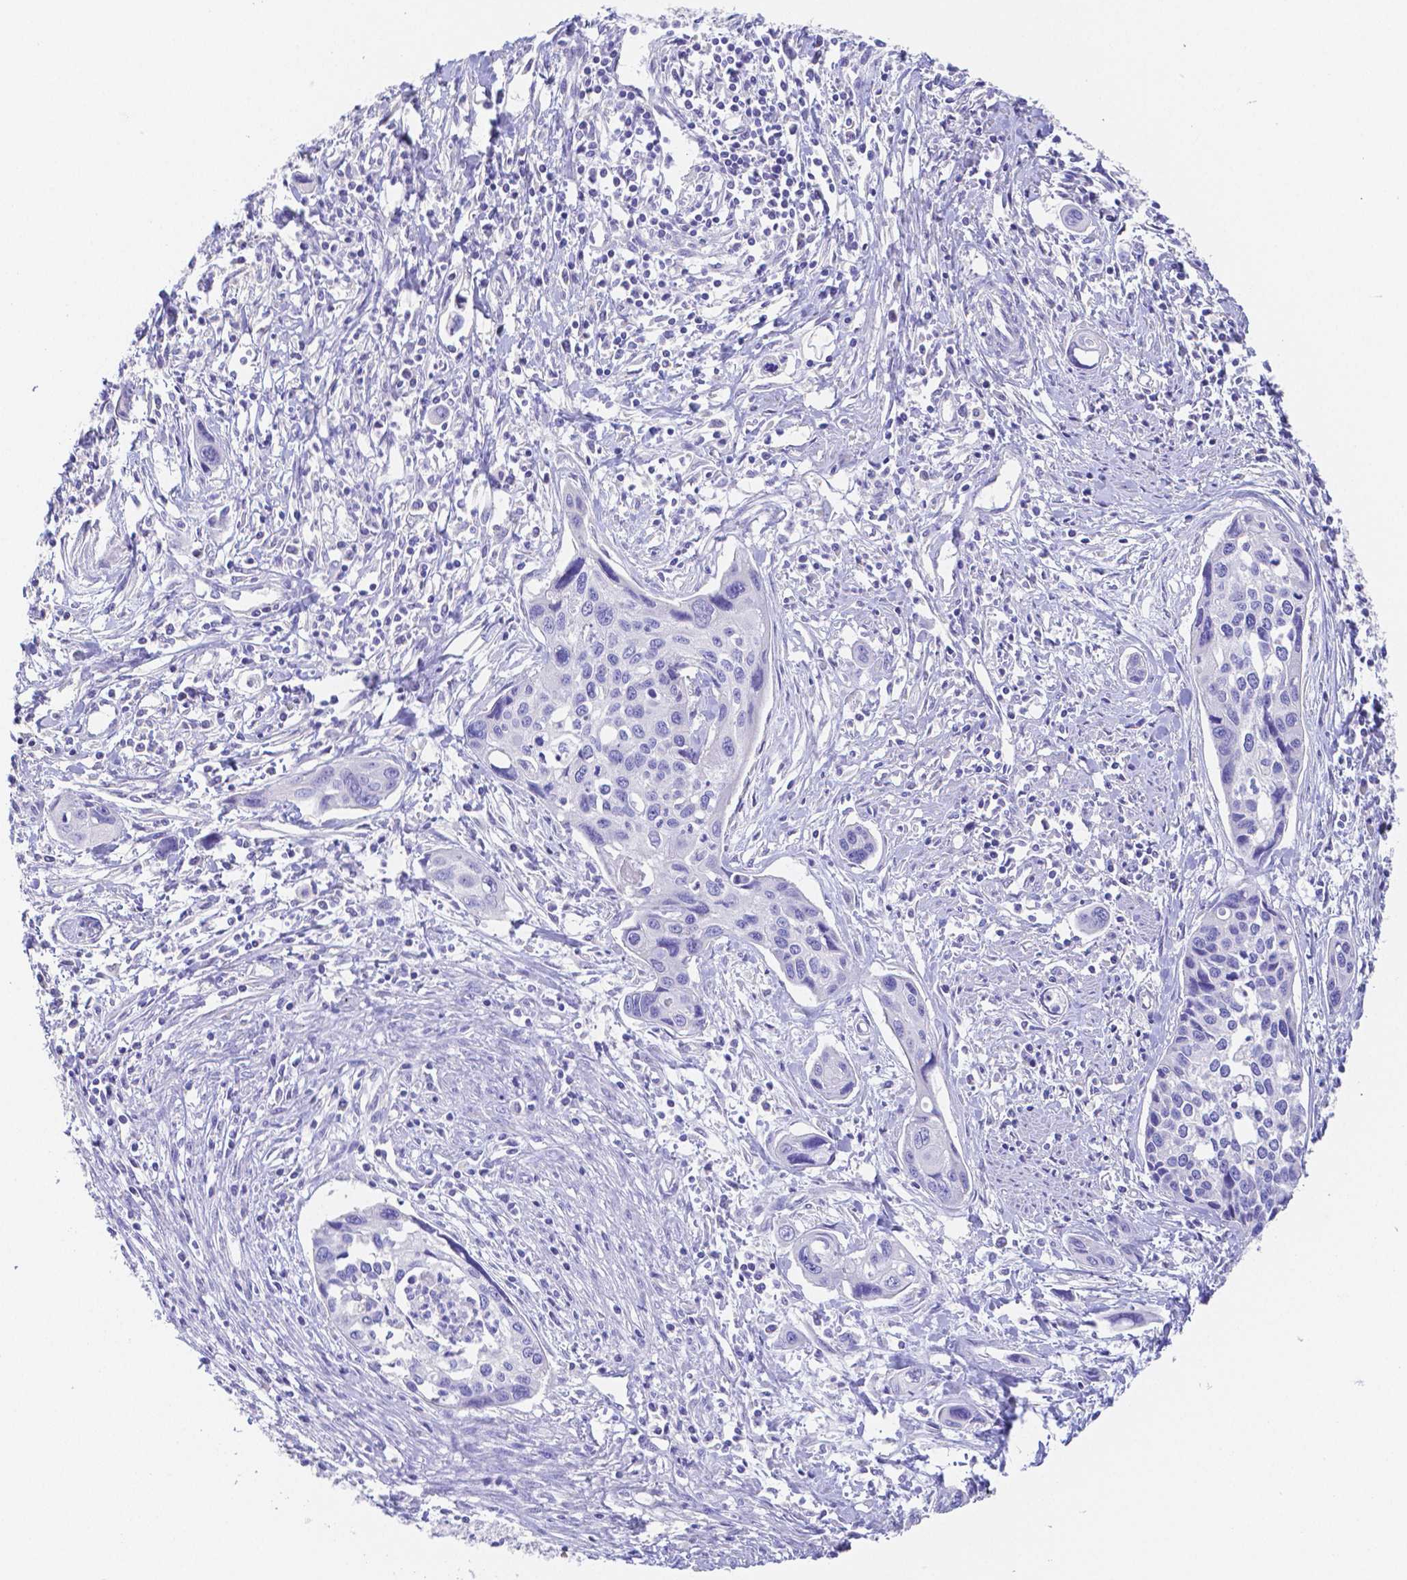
{"staining": {"intensity": "negative", "quantity": "none", "location": "none"}, "tissue": "cervical cancer", "cell_type": "Tumor cells", "image_type": "cancer", "snomed": [{"axis": "morphology", "description": "Squamous cell carcinoma, NOS"}, {"axis": "topography", "description": "Cervix"}], "caption": "An immunohistochemistry (IHC) micrograph of cervical squamous cell carcinoma is shown. There is no staining in tumor cells of cervical squamous cell carcinoma.", "gene": "ZG16B", "patient": {"sex": "female", "age": 31}}